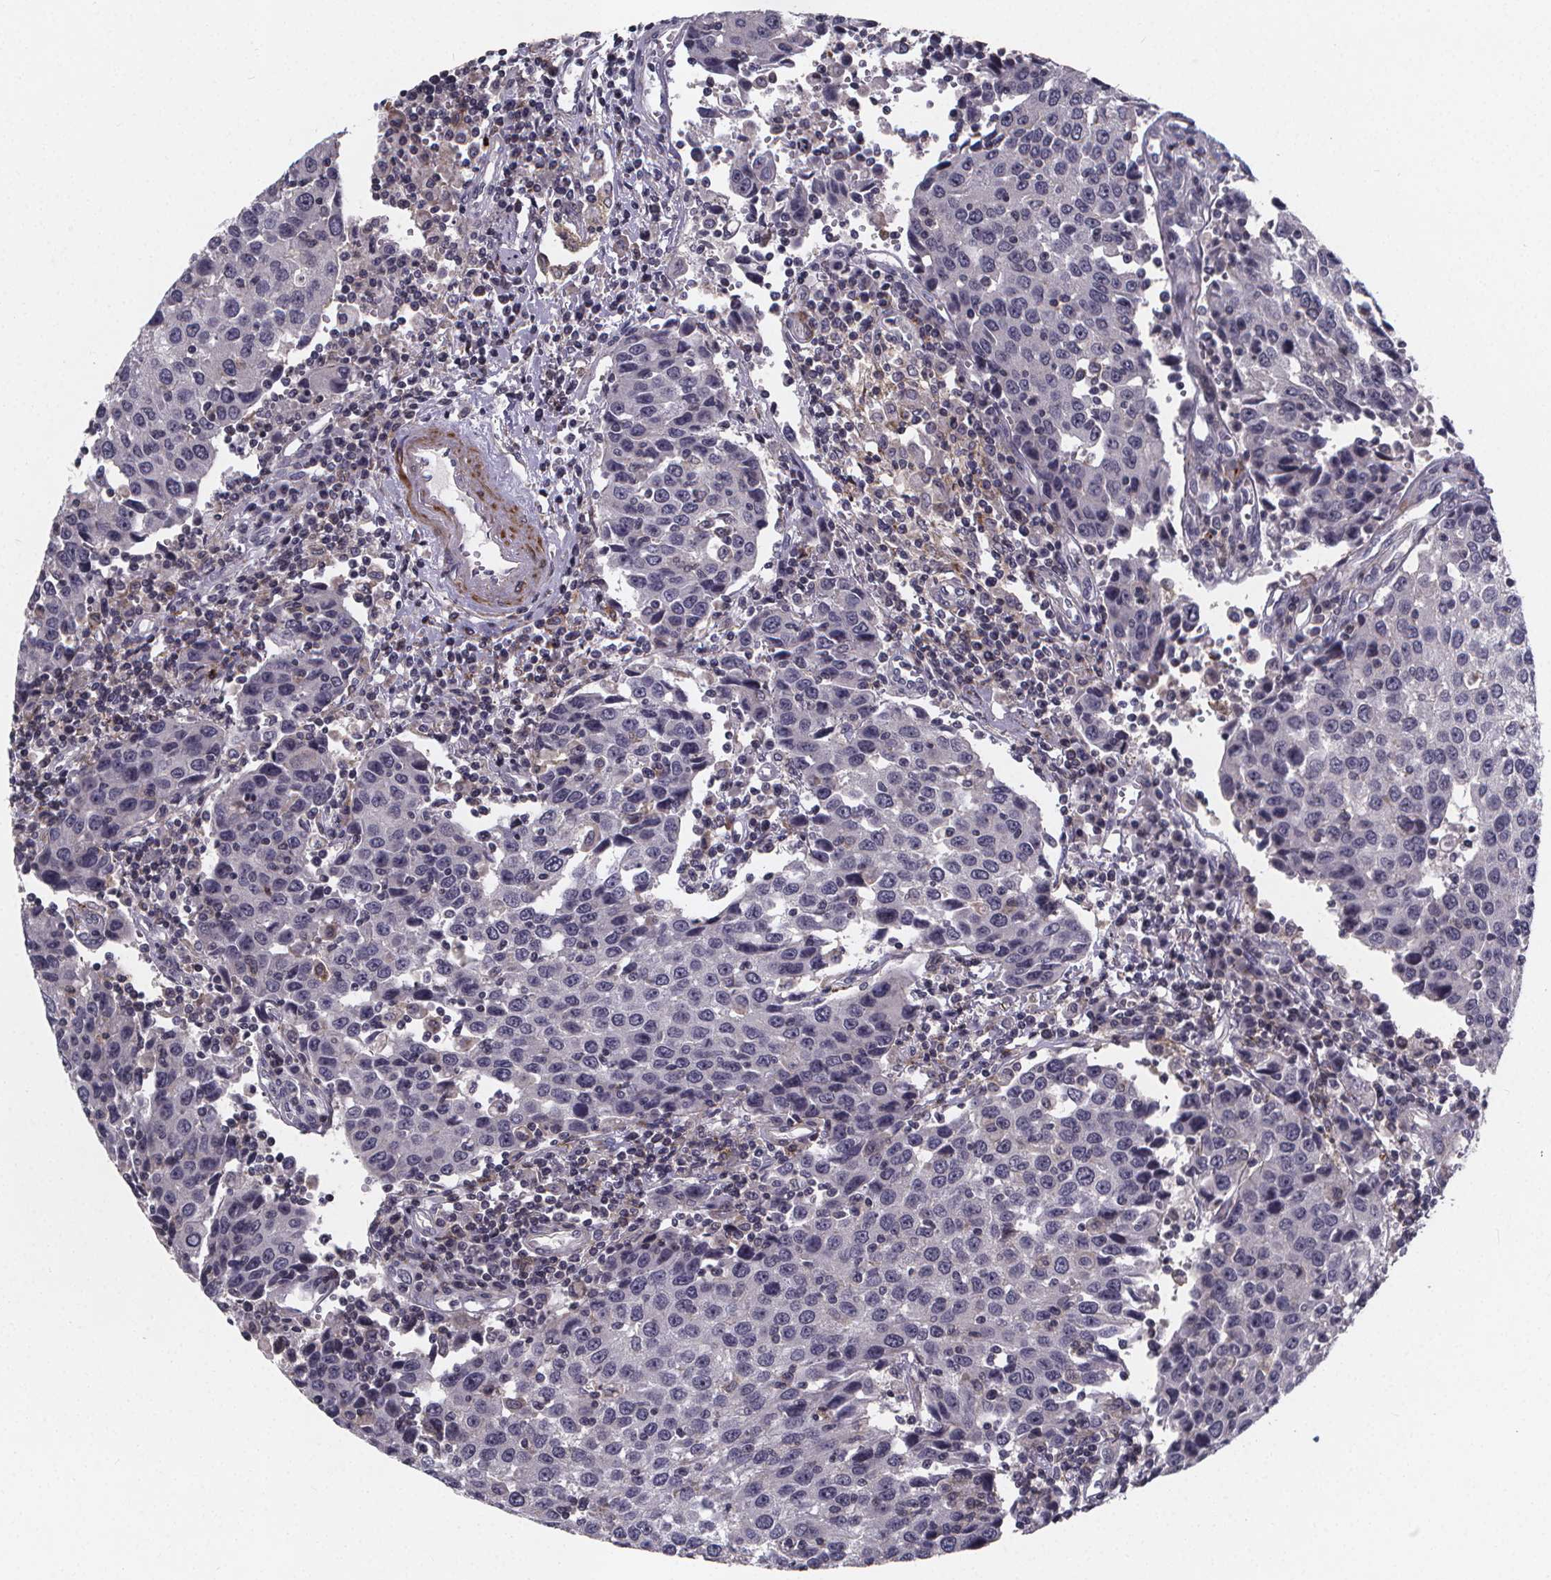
{"staining": {"intensity": "negative", "quantity": "none", "location": "none"}, "tissue": "urothelial cancer", "cell_type": "Tumor cells", "image_type": "cancer", "snomed": [{"axis": "morphology", "description": "Urothelial carcinoma, High grade"}, {"axis": "topography", "description": "Urinary bladder"}], "caption": "There is no significant expression in tumor cells of urothelial cancer. Nuclei are stained in blue.", "gene": "FBXW2", "patient": {"sex": "female", "age": 85}}